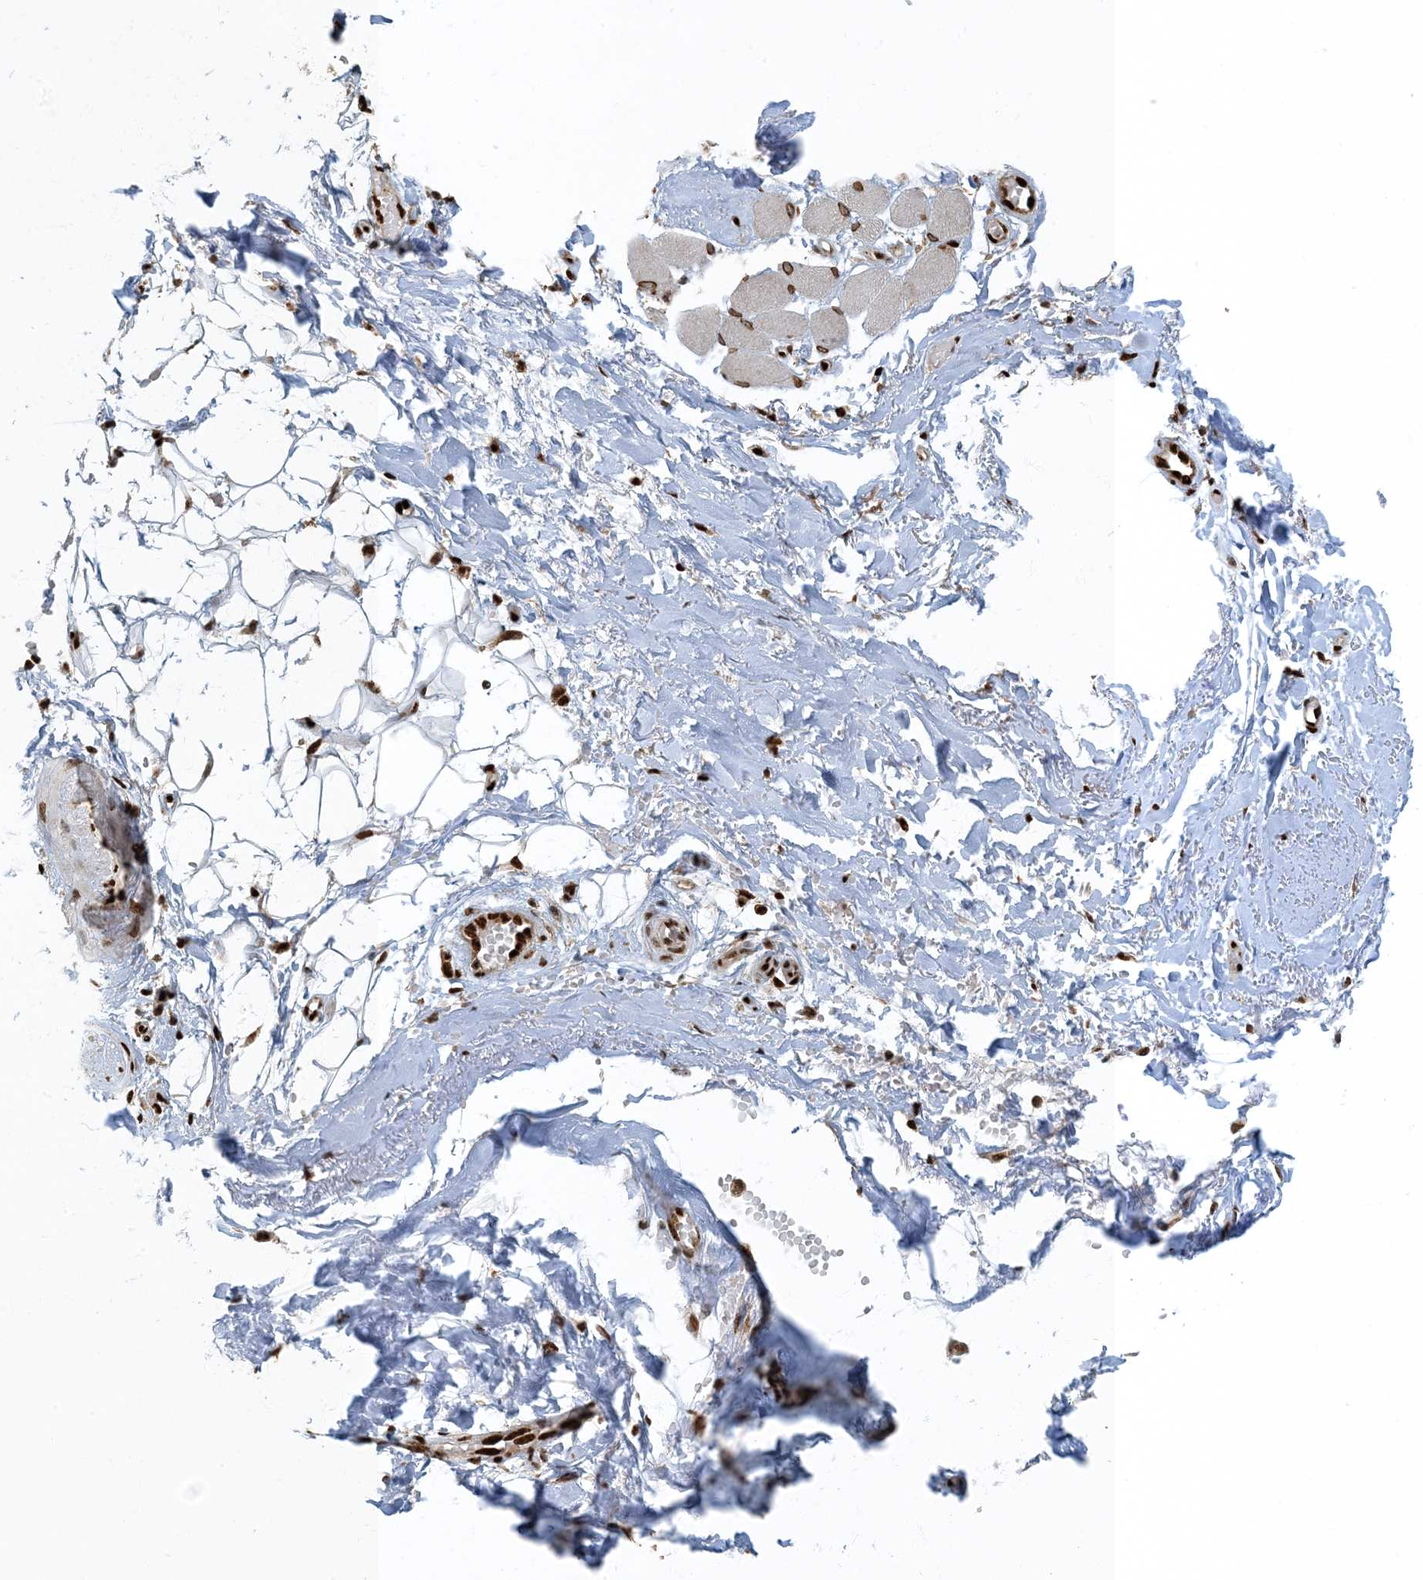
{"staining": {"intensity": "strong", "quantity": ">75%", "location": "nuclear"}, "tissue": "adipose tissue", "cell_type": "Adipocytes", "image_type": "normal", "snomed": [{"axis": "morphology", "description": "Normal tissue, NOS"}, {"axis": "morphology", "description": "Basal cell carcinoma"}, {"axis": "topography", "description": "Skin"}], "caption": "An image of human adipose tissue stained for a protein shows strong nuclear brown staining in adipocytes.", "gene": "MBD1", "patient": {"sex": "female", "age": 89}}